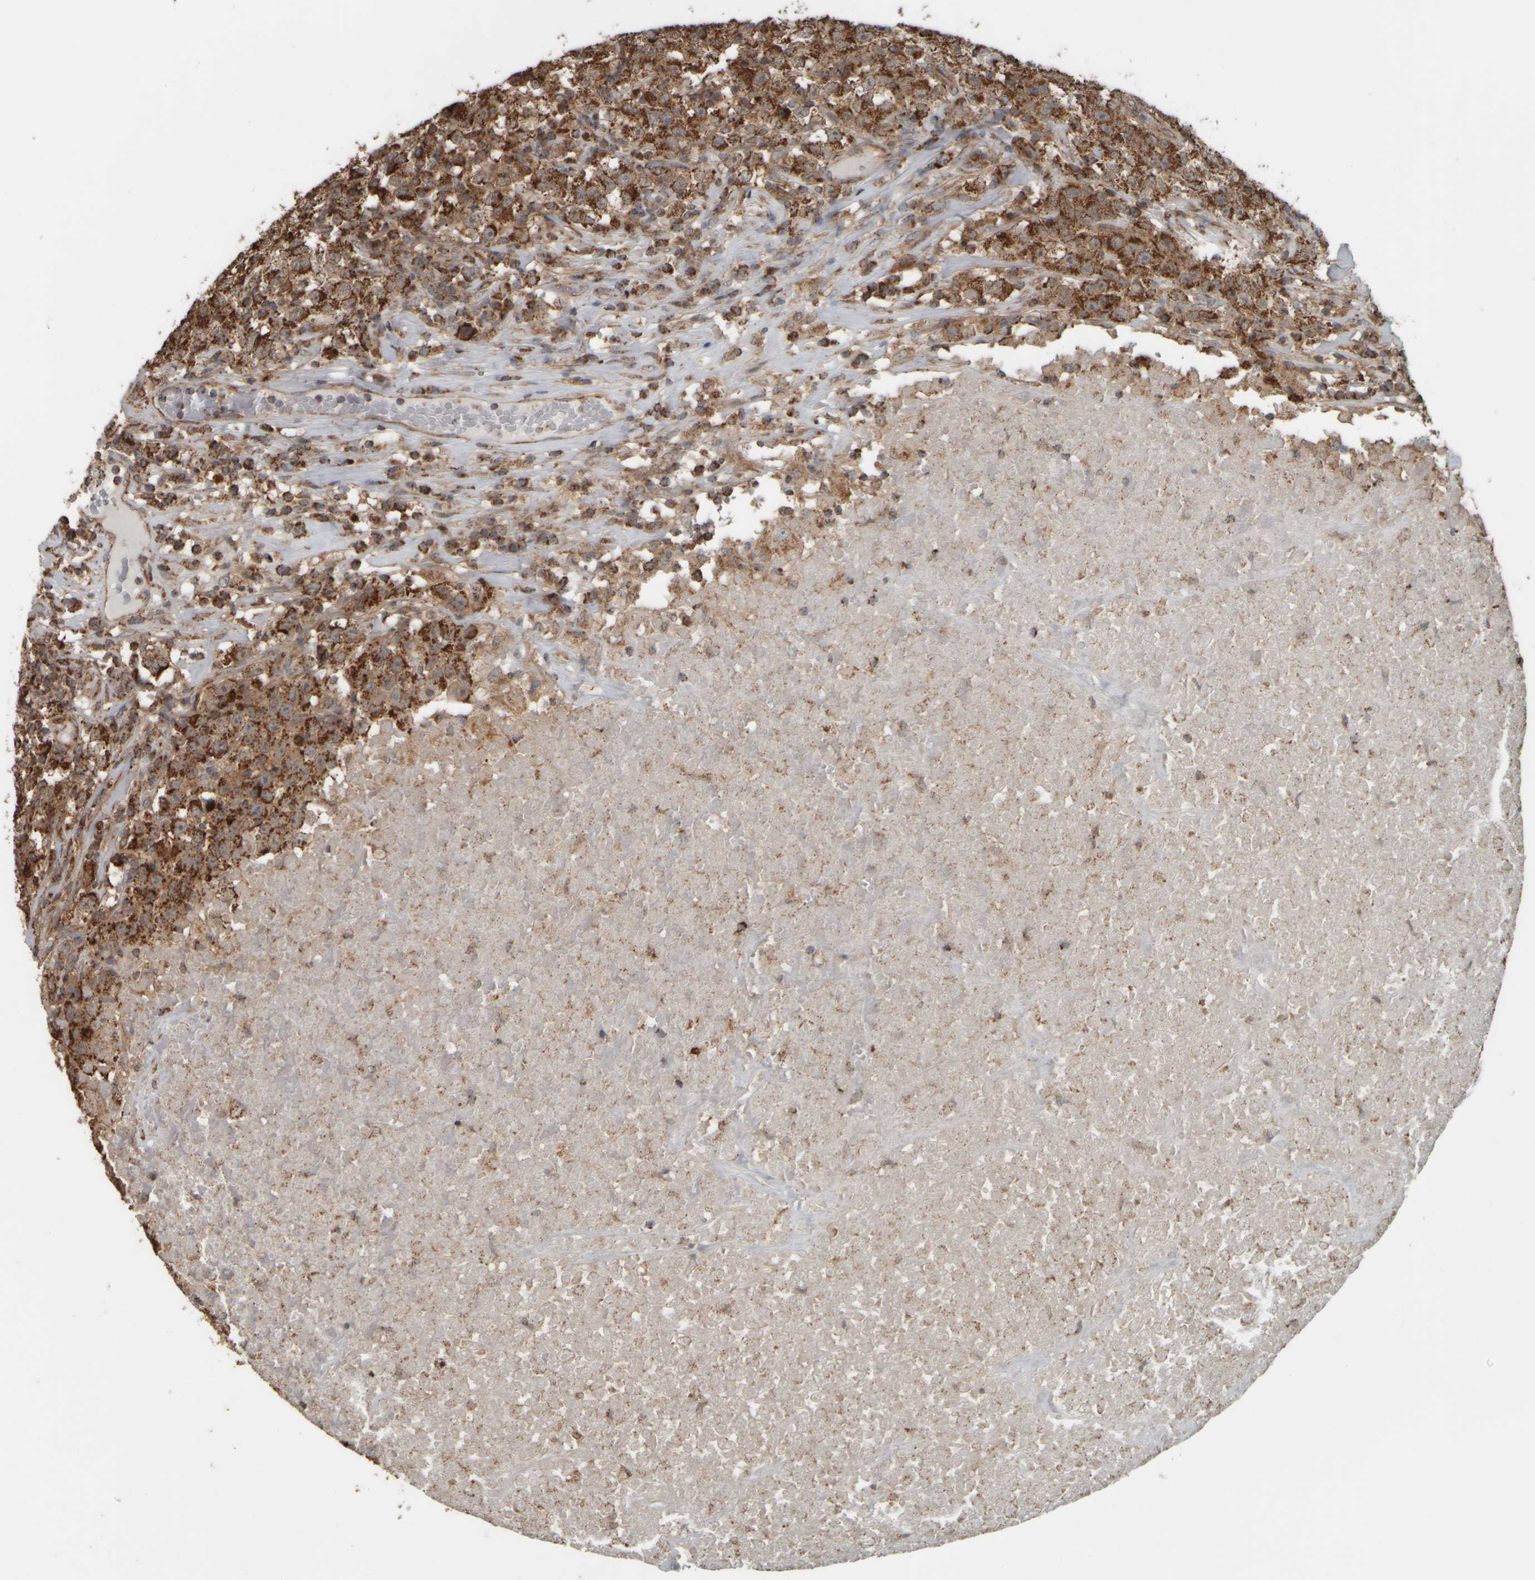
{"staining": {"intensity": "strong", "quantity": ">75%", "location": "cytoplasmic/membranous"}, "tissue": "testis cancer", "cell_type": "Tumor cells", "image_type": "cancer", "snomed": [{"axis": "morphology", "description": "Seminoma, NOS"}, {"axis": "topography", "description": "Testis"}], "caption": "Tumor cells show high levels of strong cytoplasmic/membranous staining in about >75% of cells in human testis seminoma.", "gene": "APBB2", "patient": {"sex": "male", "age": 22}}